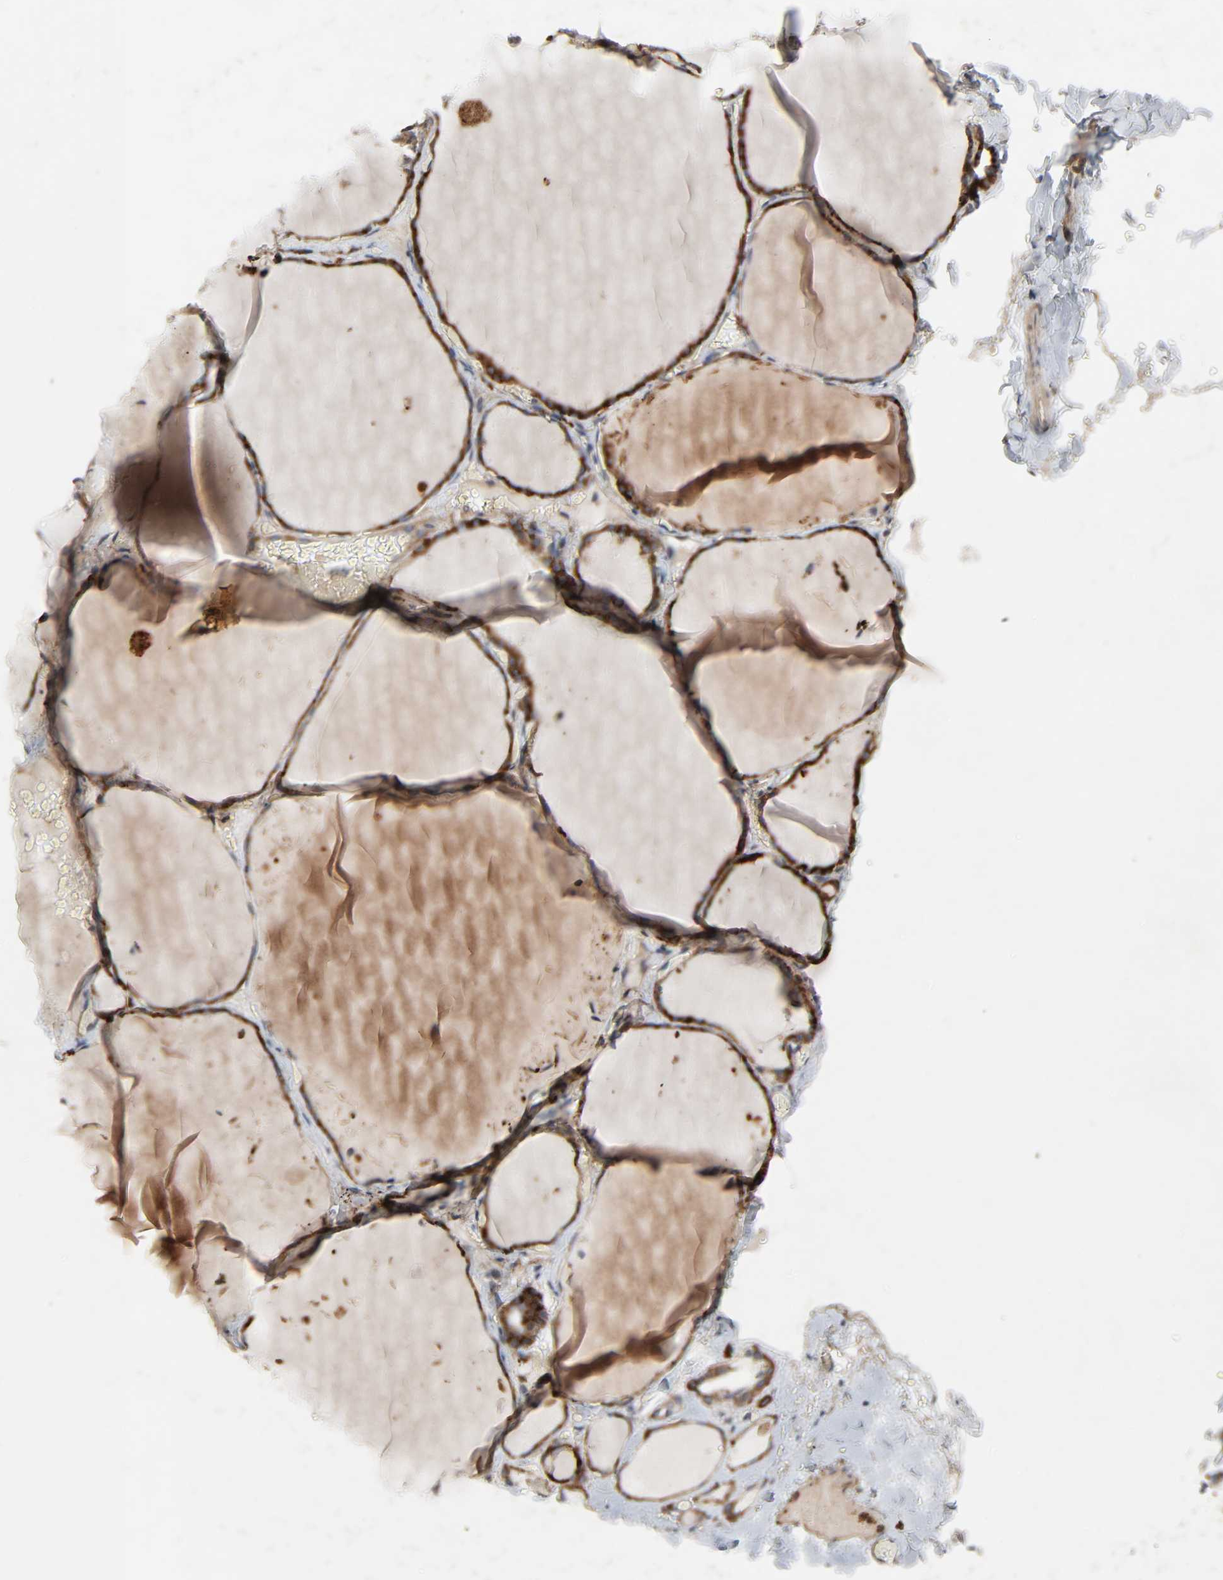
{"staining": {"intensity": "strong", "quantity": ">75%", "location": "cytoplasmic/membranous"}, "tissue": "thyroid gland", "cell_type": "Glandular cells", "image_type": "normal", "snomed": [{"axis": "morphology", "description": "Normal tissue, NOS"}, {"axis": "topography", "description": "Thyroid gland"}], "caption": "Immunohistochemical staining of normal human thyroid gland shows >75% levels of strong cytoplasmic/membranous protein staining in approximately >75% of glandular cells. The staining is performed using DAB brown chromogen to label protein expression. The nuclei are counter-stained blue using hematoxylin.", "gene": "ADCY4", "patient": {"sex": "female", "age": 22}}